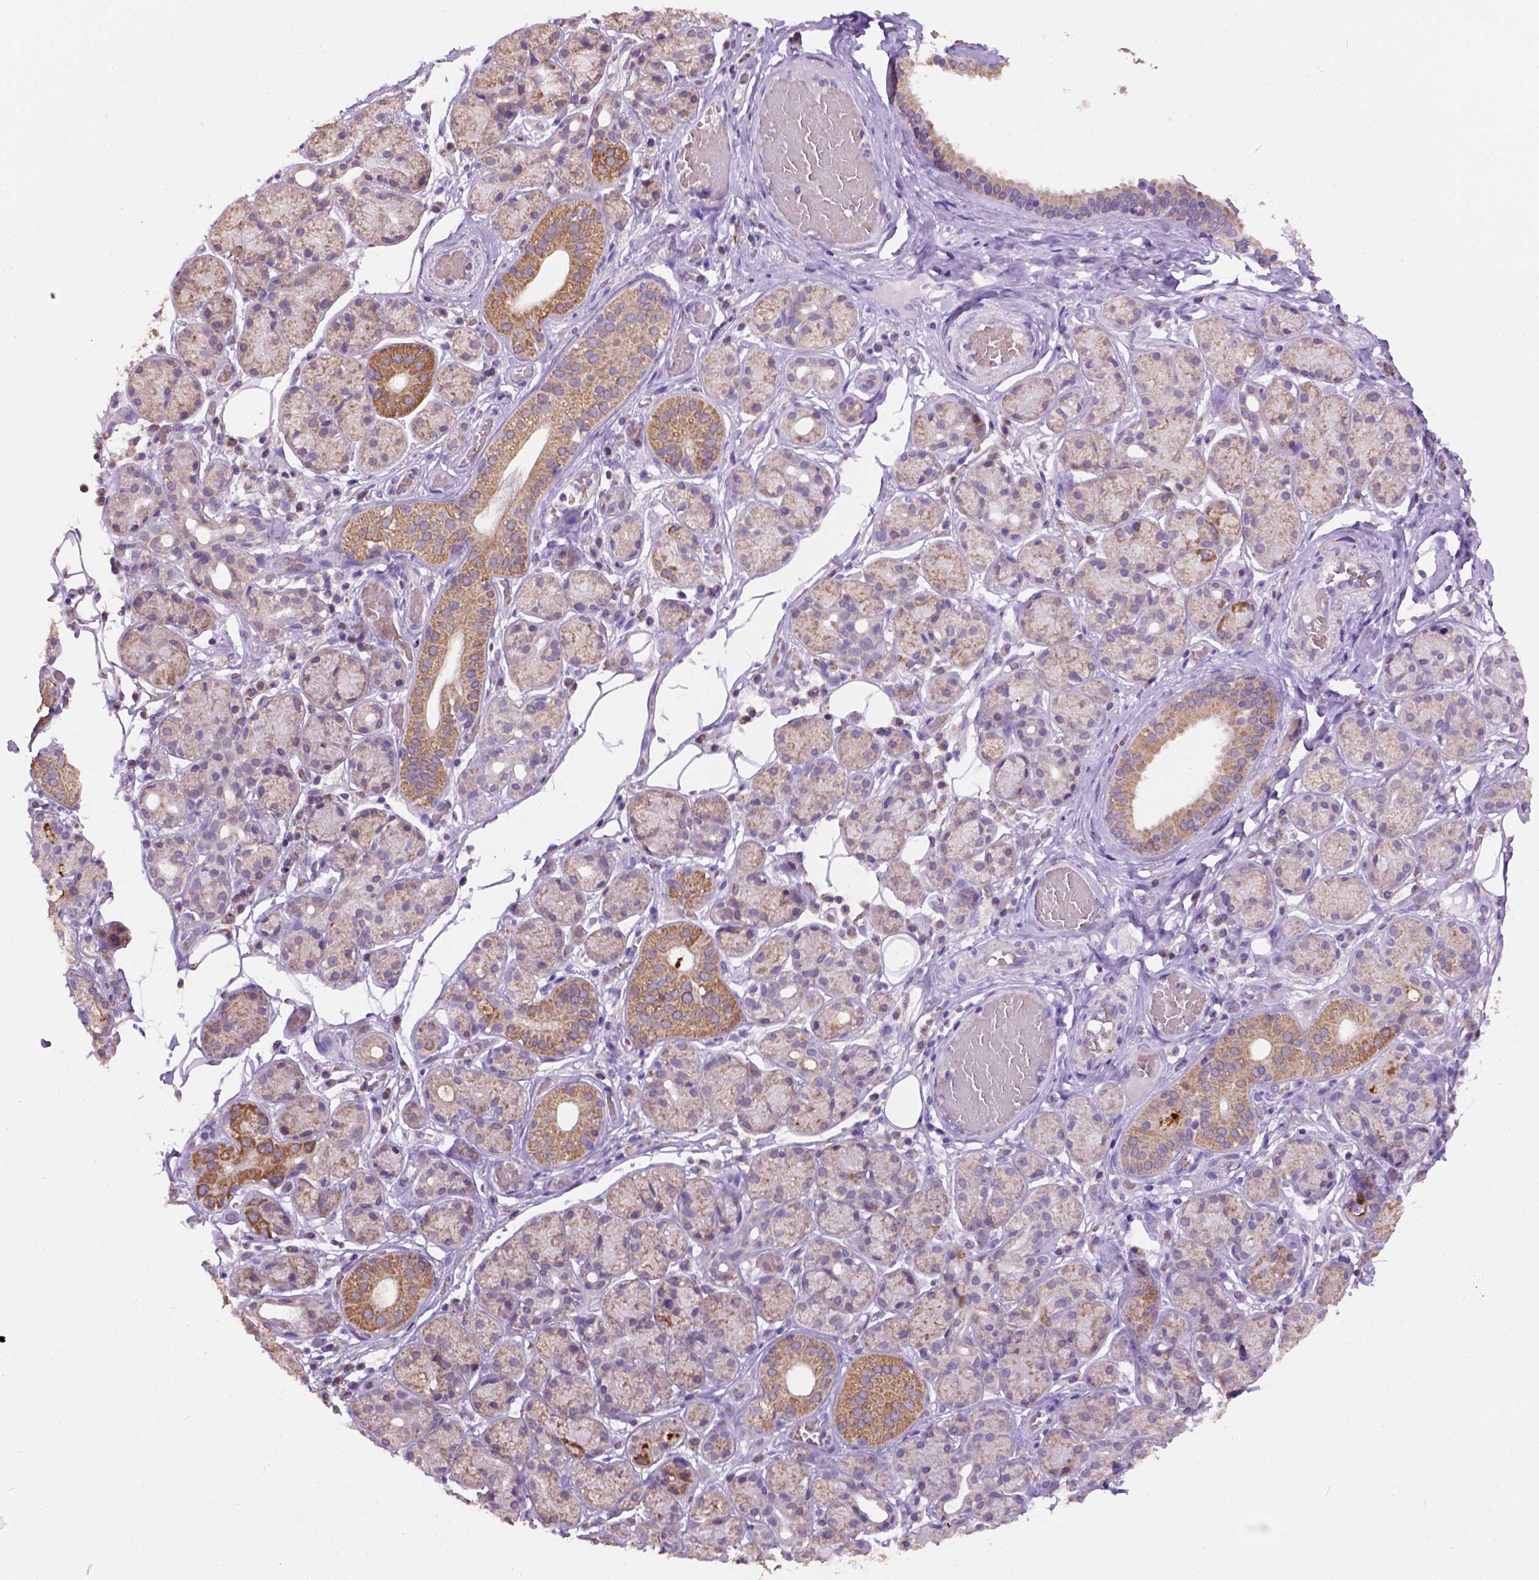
{"staining": {"intensity": "moderate", "quantity": "25%-75%", "location": "cytoplasmic/membranous"}, "tissue": "salivary gland", "cell_type": "Glandular cells", "image_type": "normal", "snomed": [{"axis": "morphology", "description": "Normal tissue, NOS"}, {"axis": "topography", "description": "Salivary gland"}, {"axis": "topography", "description": "Peripheral nerve tissue"}], "caption": "Benign salivary gland displays moderate cytoplasmic/membranous expression in approximately 25%-75% of glandular cells The protein is shown in brown color, while the nuclei are stained blue..", "gene": "L2HGDH", "patient": {"sex": "male", "age": 71}}